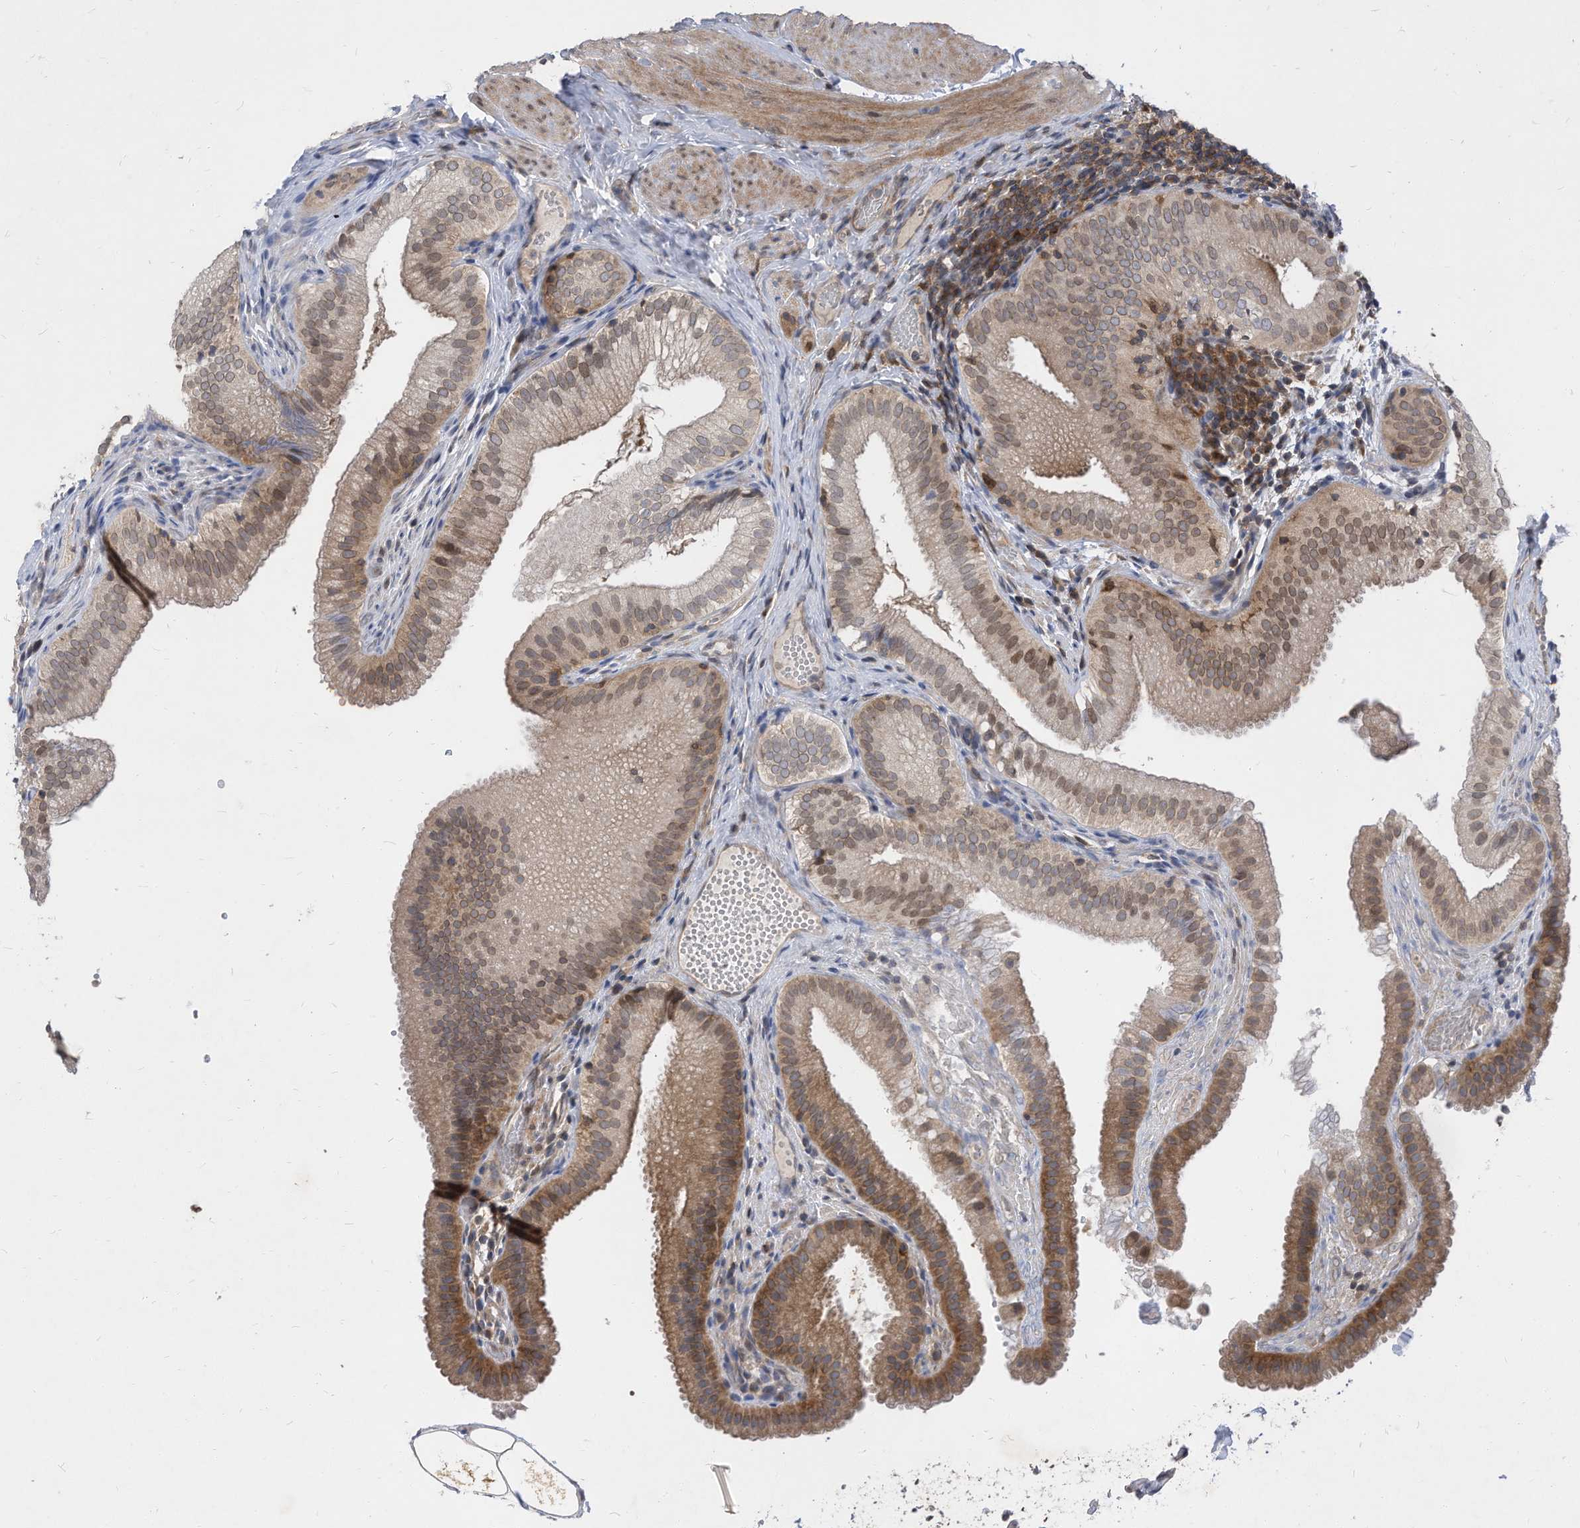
{"staining": {"intensity": "moderate", "quantity": "25%-75%", "location": "cytoplasmic/membranous,nuclear"}, "tissue": "gallbladder", "cell_type": "Glandular cells", "image_type": "normal", "snomed": [{"axis": "morphology", "description": "Normal tissue, NOS"}, {"axis": "topography", "description": "Gallbladder"}], "caption": "Immunohistochemical staining of benign human gallbladder shows moderate cytoplasmic/membranous,nuclear protein expression in about 25%-75% of glandular cells.", "gene": "KPNB1", "patient": {"sex": "female", "age": 30}}